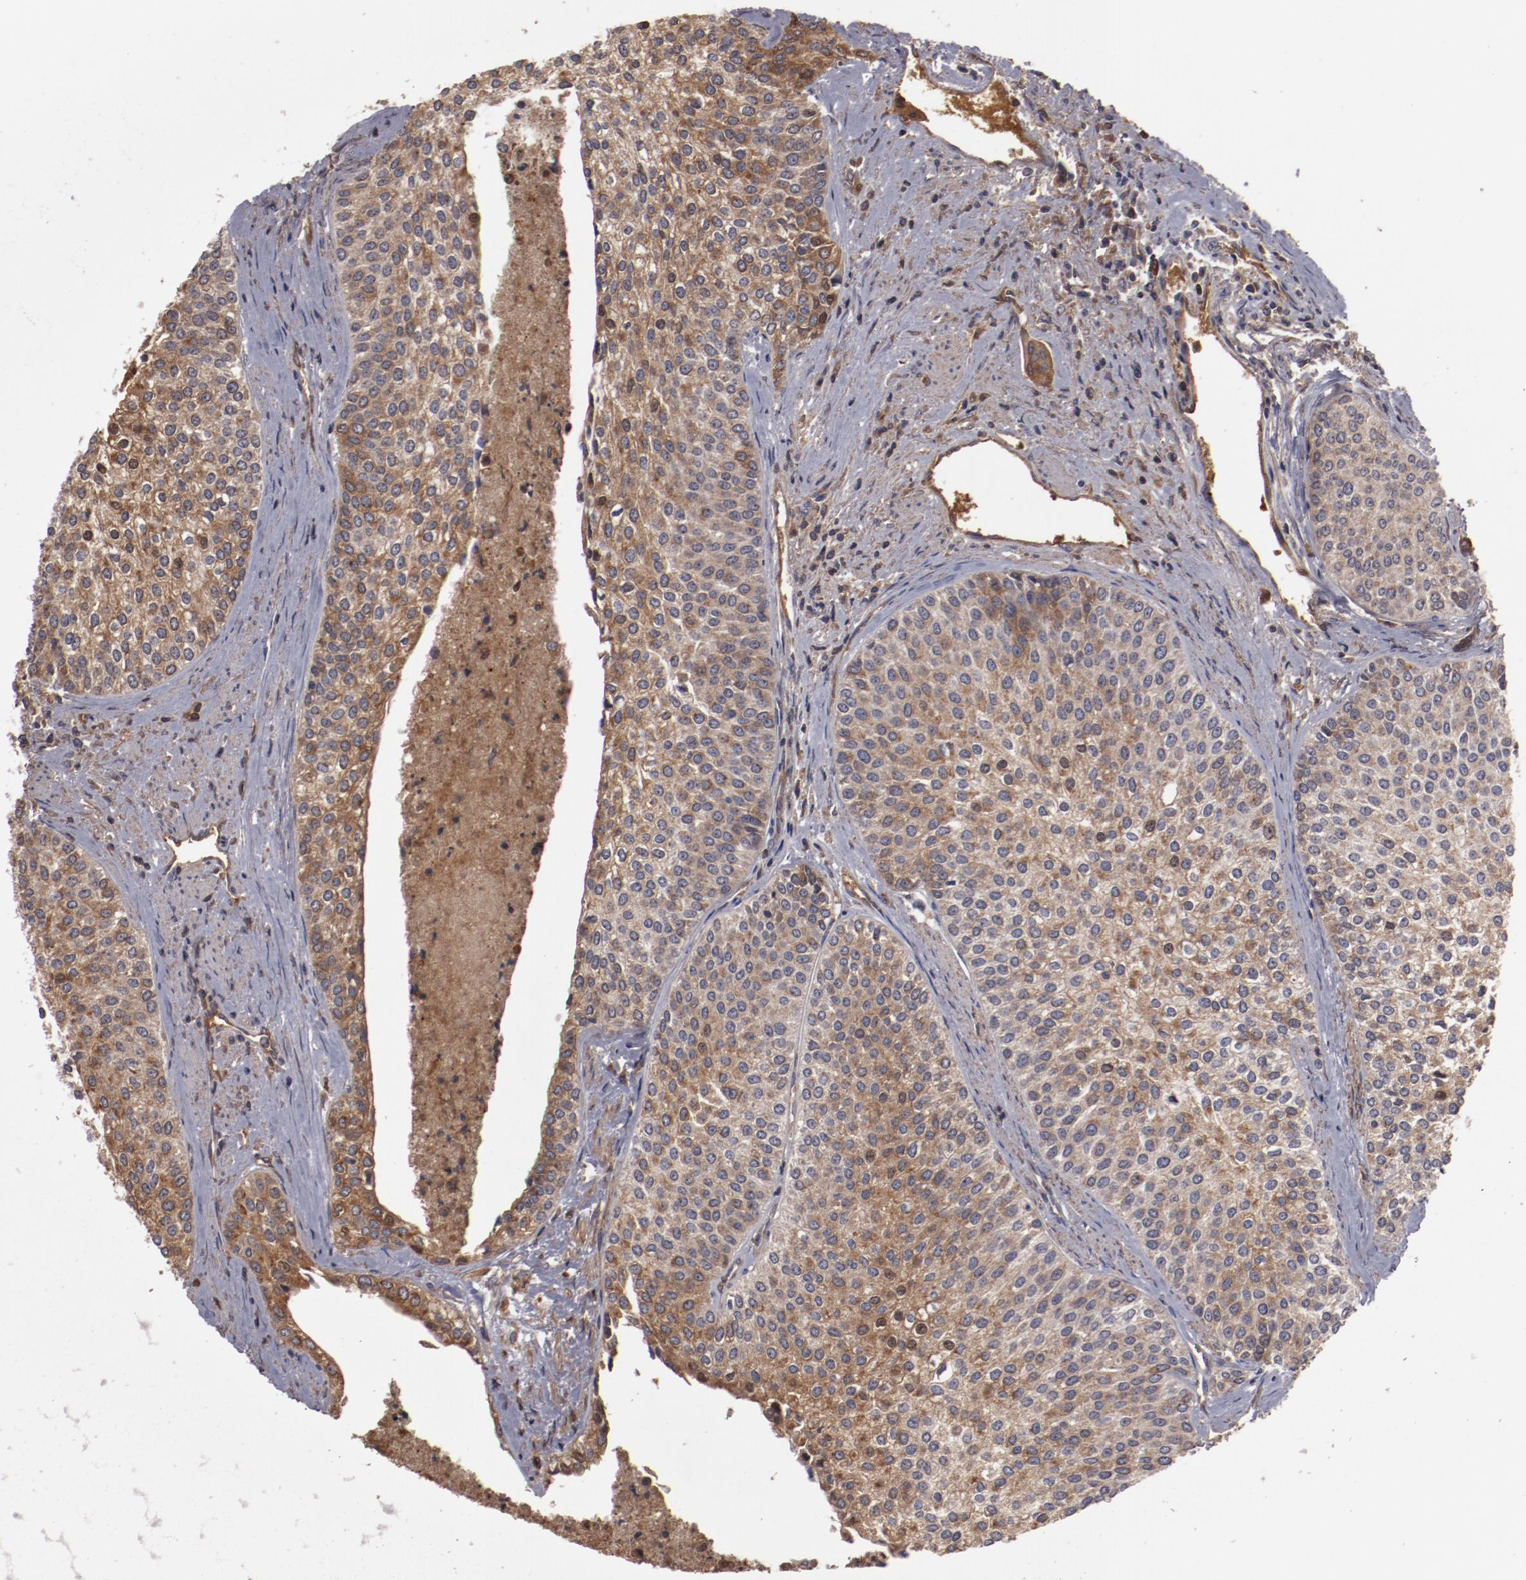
{"staining": {"intensity": "weak", "quantity": ">75%", "location": "cytoplasmic/membranous"}, "tissue": "urothelial cancer", "cell_type": "Tumor cells", "image_type": "cancer", "snomed": [{"axis": "morphology", "description": "Urothelial carcinoma, Low grade"}, {"axis": "topography", "description": "Urinary bladder"}], "caption": "Immunohistochemistry (IHC) staining of urothelial carcinoma (low-grade), which displays low levels of weak cytoplasmic/membranous positivity in approximately >75% of tumor cells indicating weak cytoplasmic/membranous protein staining. The staining was performed using DAB (3,3'-diaminobenzidine) (brown) for protein detection and nuclei were counterstained in hematoxylin (blue).", "gene": "SERPINA7", "patient": {"sex": "female", "age": 73}}